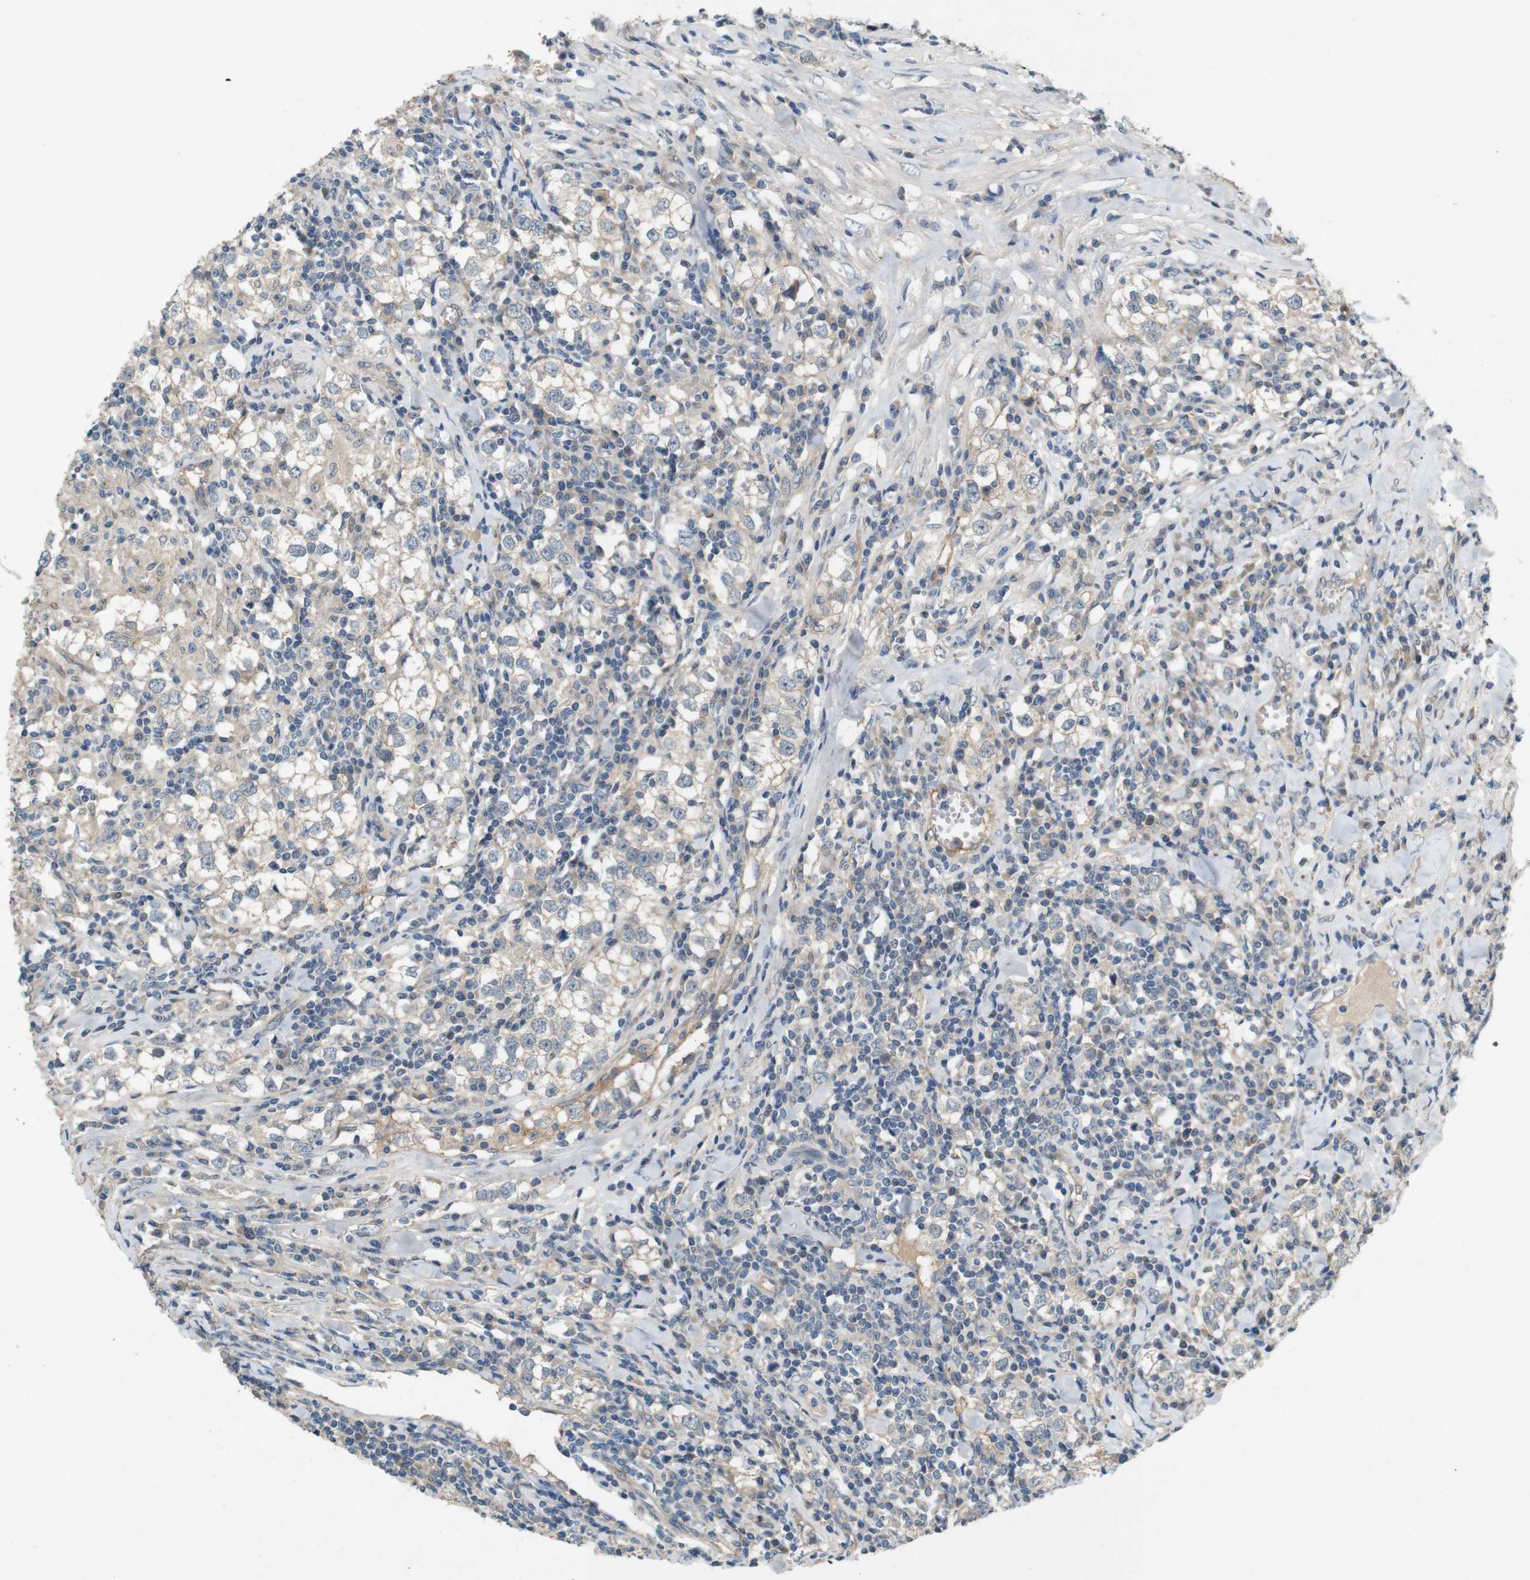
{"staining": {"intensity": "negative", "quantity": "none", "location": "none"}, "tissue": "testis cancer", "cell_type": "Tumor cells", "image_type": "cancer", "snomed": [{"axis": "morphology", "description": "Seminoma, NOS"}, {"axis": "morphology", "description": "Carcinoma, Embryonal, NOS"}, {"axis": "topography", "description": "Testis"}], "caption": "The histopathology image exhibits no staining of tumor cells in embryonal carcinoma (testis).", "gene": "PVR", "patient": {"sex": "male", "age": 36}}